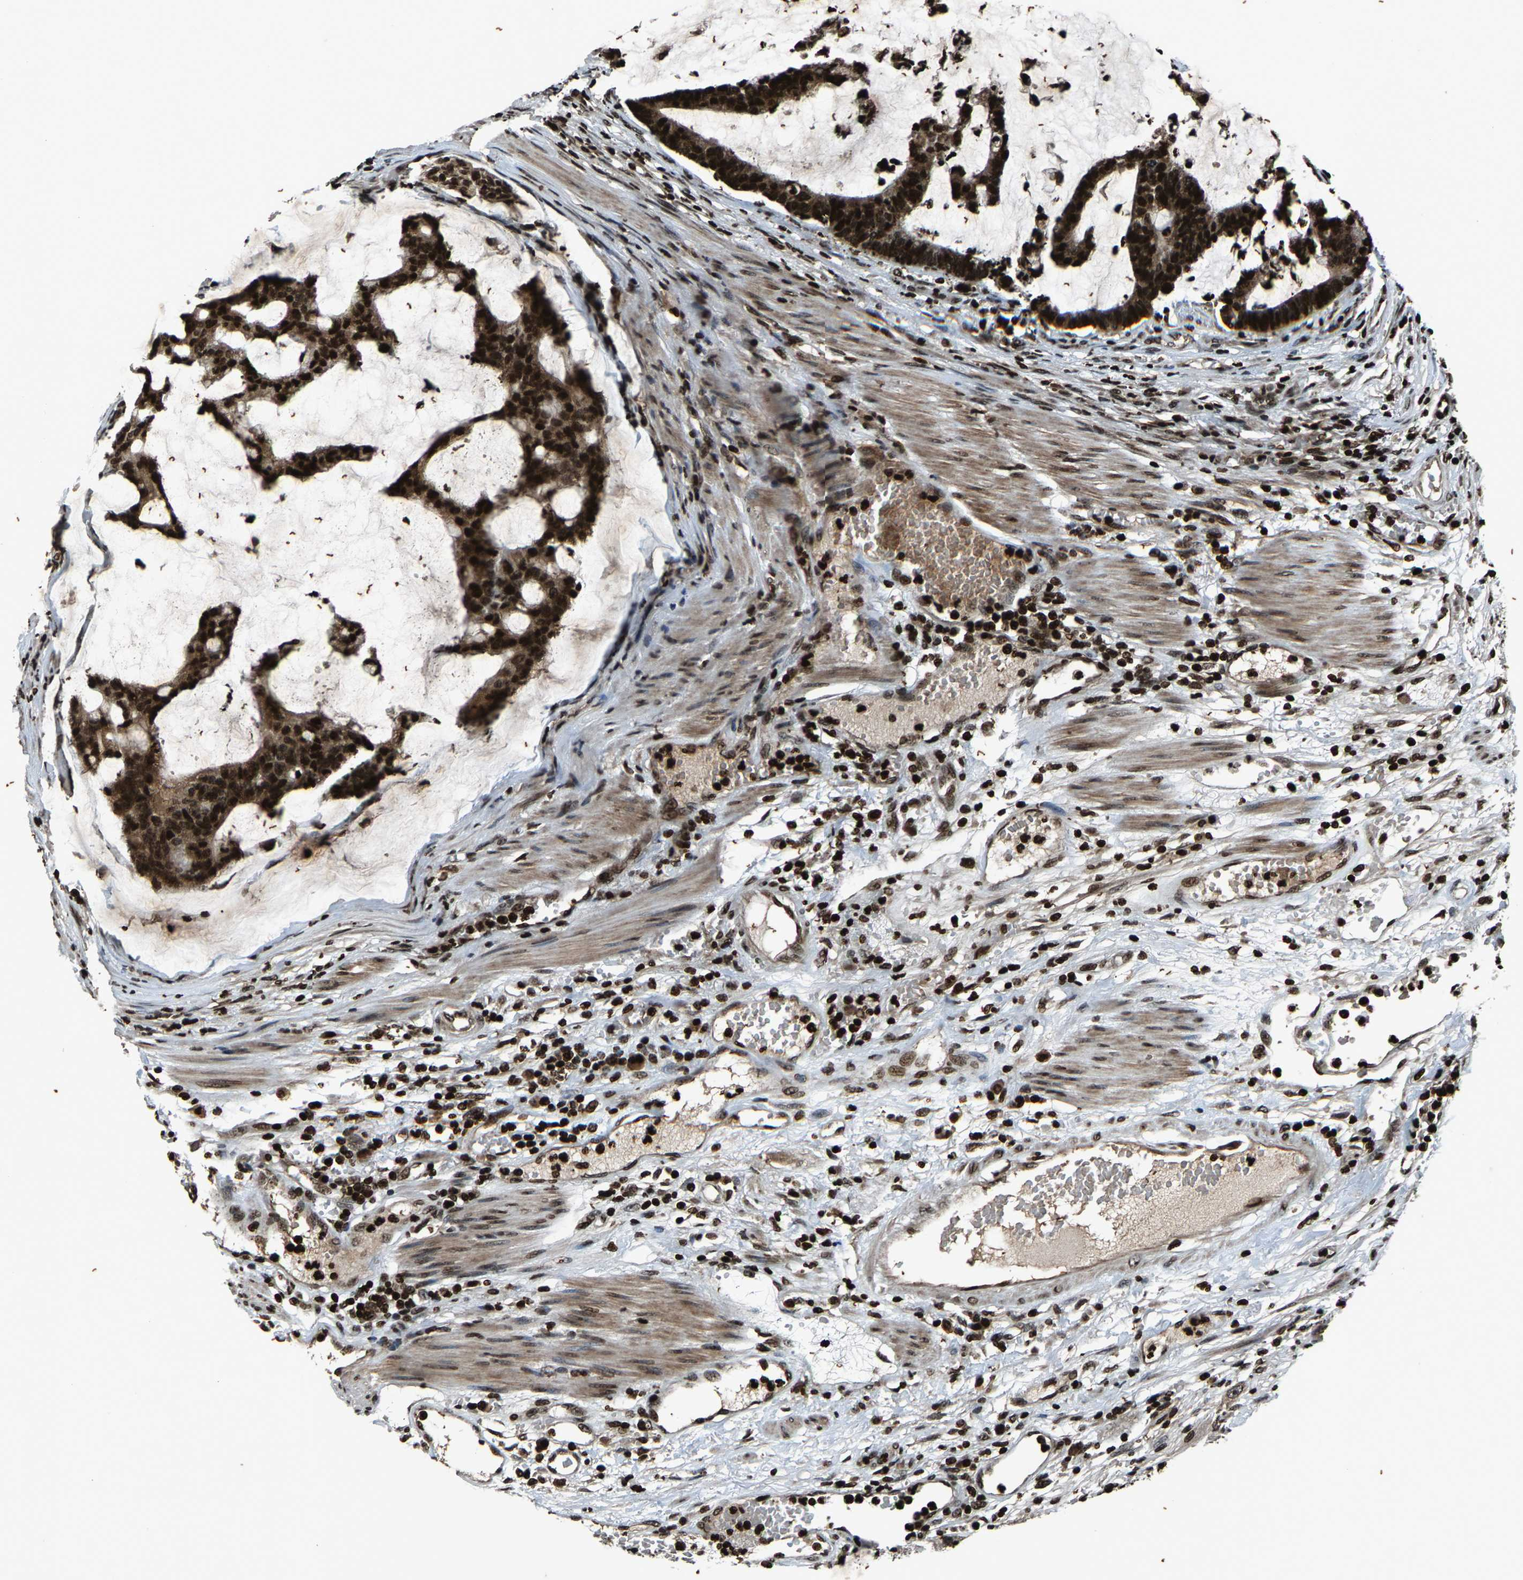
{"staining": {"intensity": "strong", "quantity": ">75%", "location": "nuclear"}, "tissue": "colorectal cancer", "cell_type": "Tumor cells", "image_type": "cancer", "snomed": [{"axis": "morphology", "description": "Adenocarcinoma, NOS"}, {"axis": "topography", "description": "Colon"}], "caption": "DAB immunohistochemical staining of human colorectal cancer displays strong nuclear protein expression in approximately >75% of tumor cells.", "gene": "H4C1", "patient": {"sex": "female", "age": 84}}